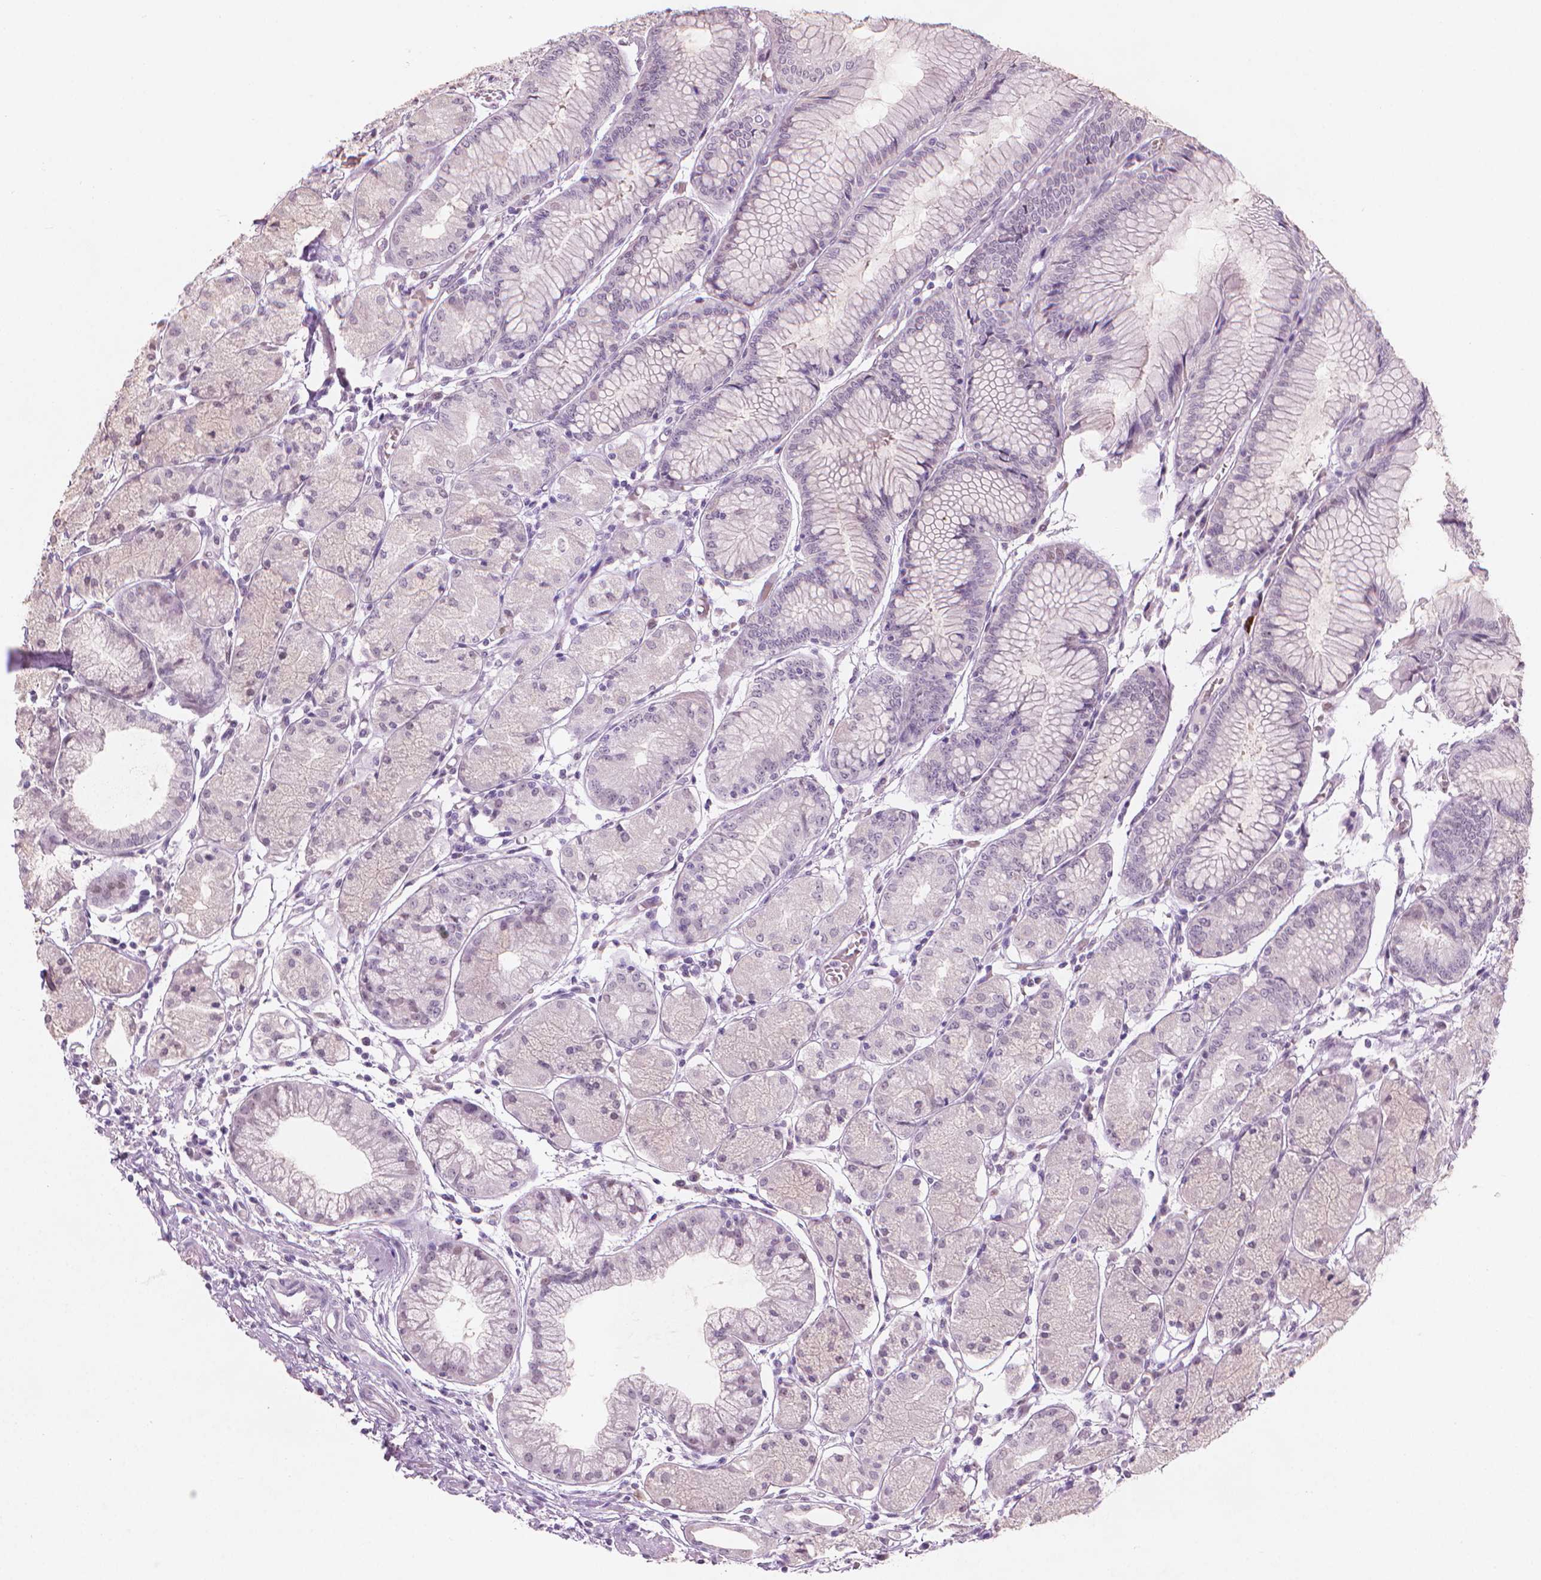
{"staining": {"intensity": "moderate", "quantity": "25%-75%", "location": "nuclear"}, "tissue": "stomach", "cell_type": "Glandular cells", "image_type": "normal", "snomed": [{"axis": "morphology", "description": "Normal tissue, NOS"}, {"axis": "topography", "description": "Stomach, upper"}], "caption": "Glandular cells exhibit moderate nuclear positivity in about 25%-75% of cells in normal stomach.", "gene": "HES7", "patient": {"sex": "male", "age": 69}}